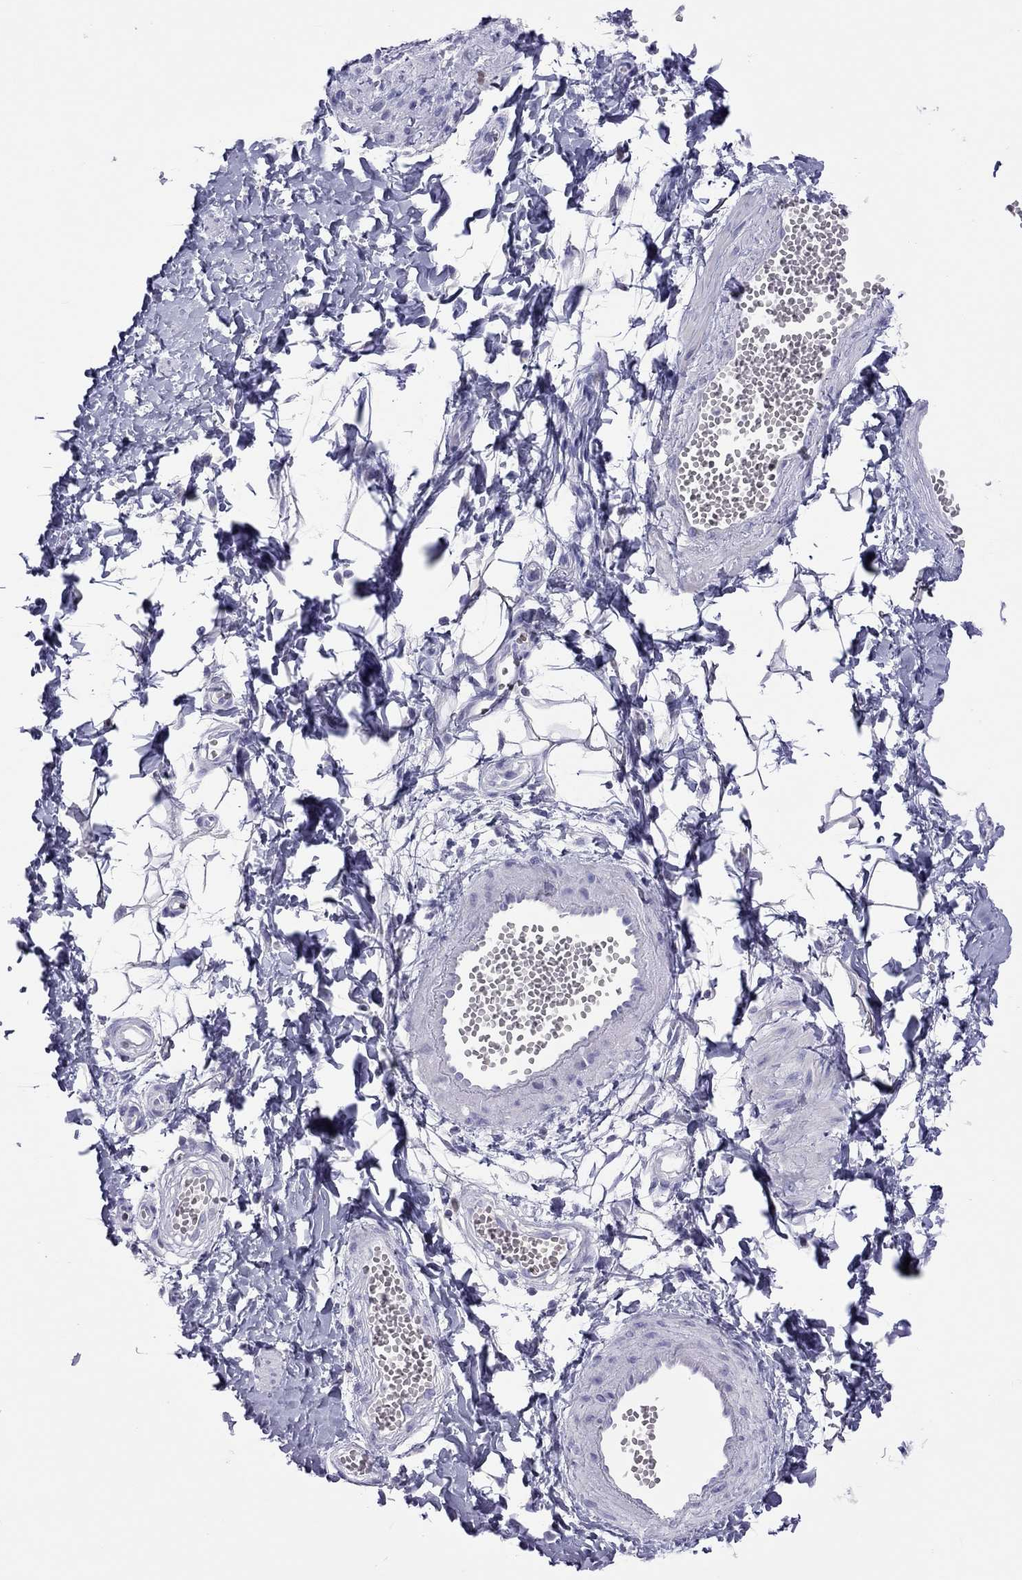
{"staining": {"intensity": "negative", "quantity": "none", "location": "none"}, "tissue": "adipose tissue", "cell_type": "Adipocytes", "image_type": "normal", "snomed": [{"axis": "morphology", "description": "Normal tissue, NOS"}, {"axis": "topography", "description": "Smooth muscle"}, {"axis": "topography", "description": "Peripheral nerve tissue"}], "caption": "Protein analysis of benign adipose tissue reveals no significant expression in adipocytes.", "gene": "STAG3", "patient": {"sex": "male", "age": 22}}